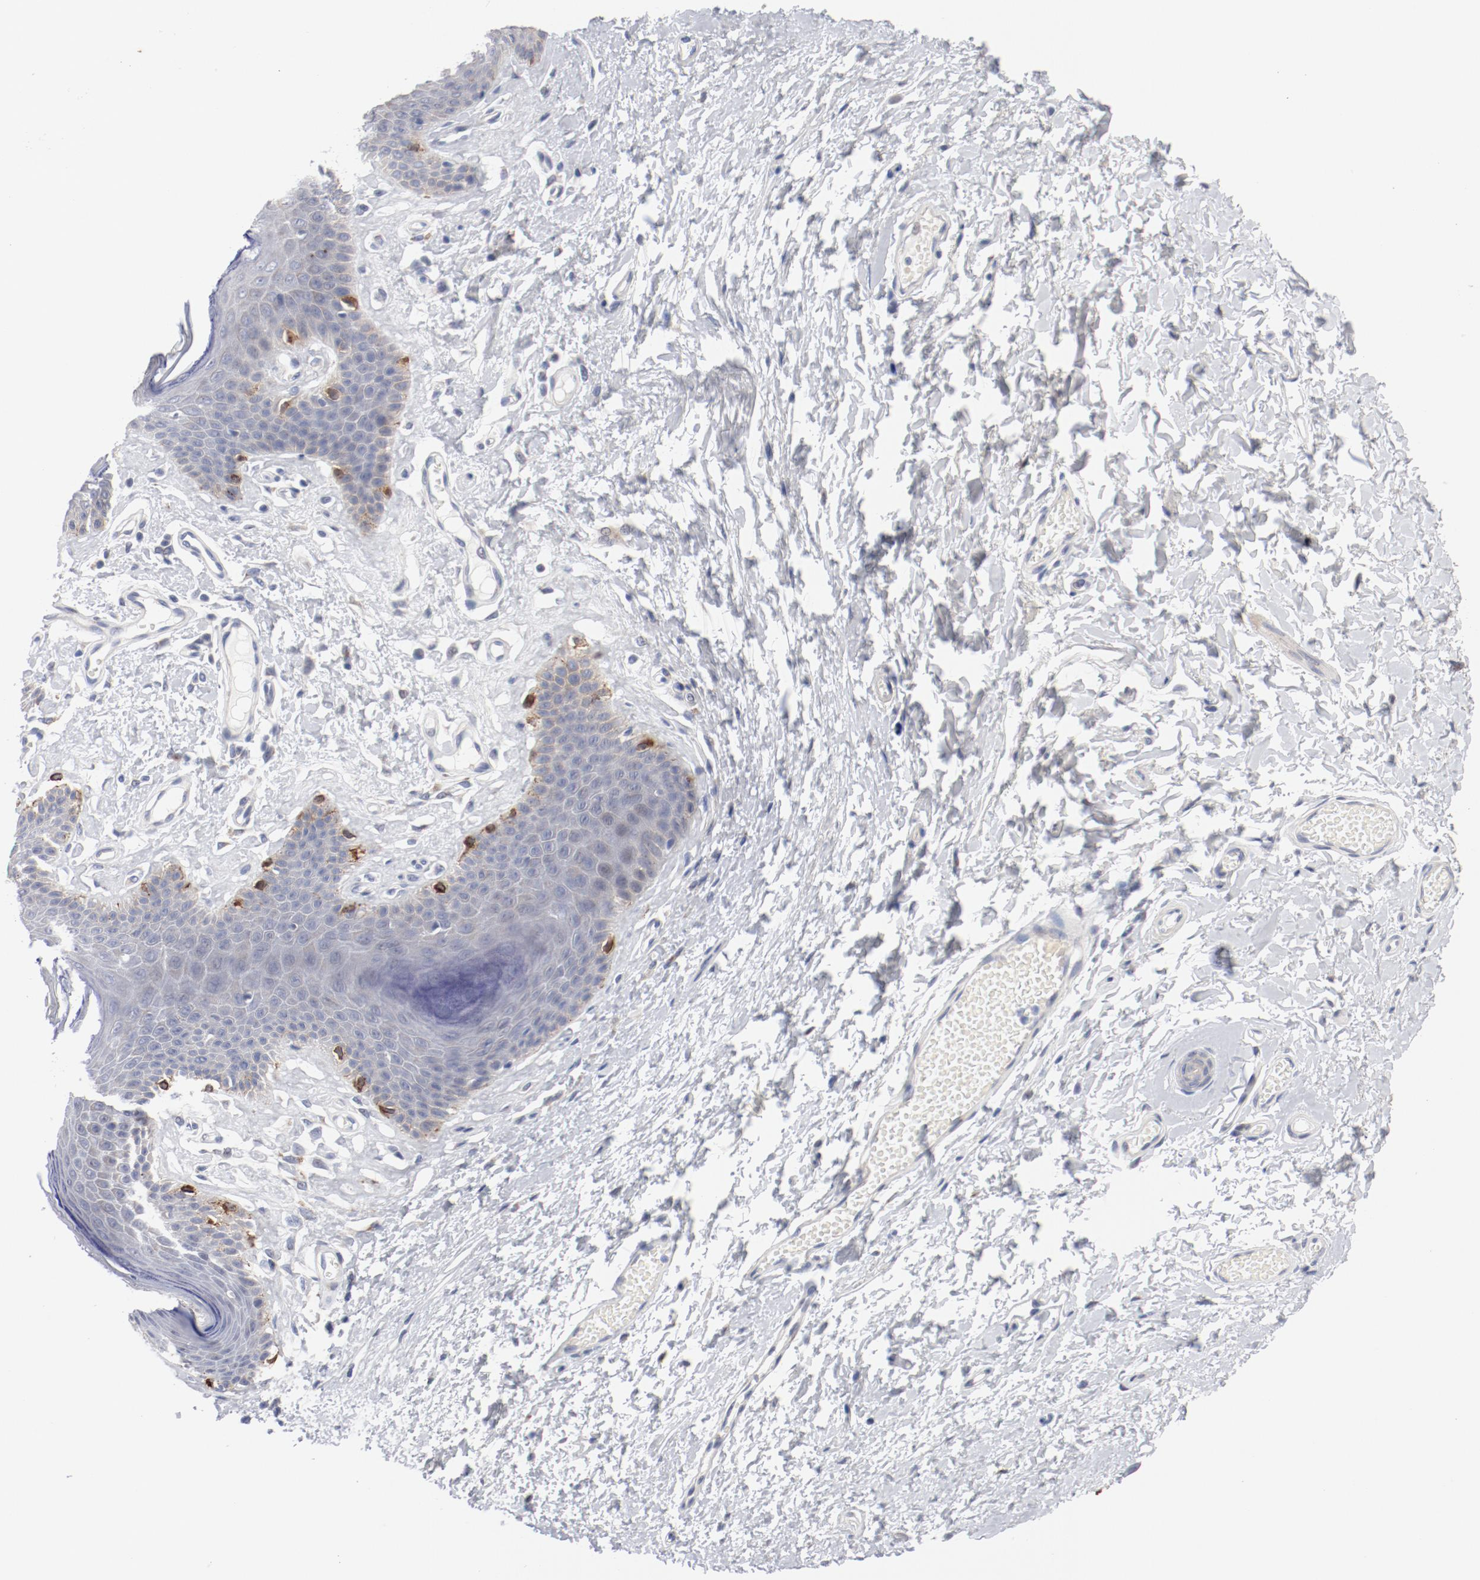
{"staining": {"intensity": "strong", "quantity": "<25%", "location": "cytoplasmic/membranous"}, "tissue": "skin", "cell_type": "Epidermal cells", "image_type": "normal", "snomed": [{"axis": "morphology", "description": "Normal tissue, NOS"}, {"axis": "morphology", "description": "Inflammation, NOS"}, {"axis": "topography", "description": "Vulva"}], "caption": "A histopathology image showing strong cytoplasmic/membranous positivity in approximately <25% of epidermal cells in normal skin, as visualized by brown immunohistochemical staining.", "gene": "GPR143", "patient": {"sex": "female", "age": 84}}